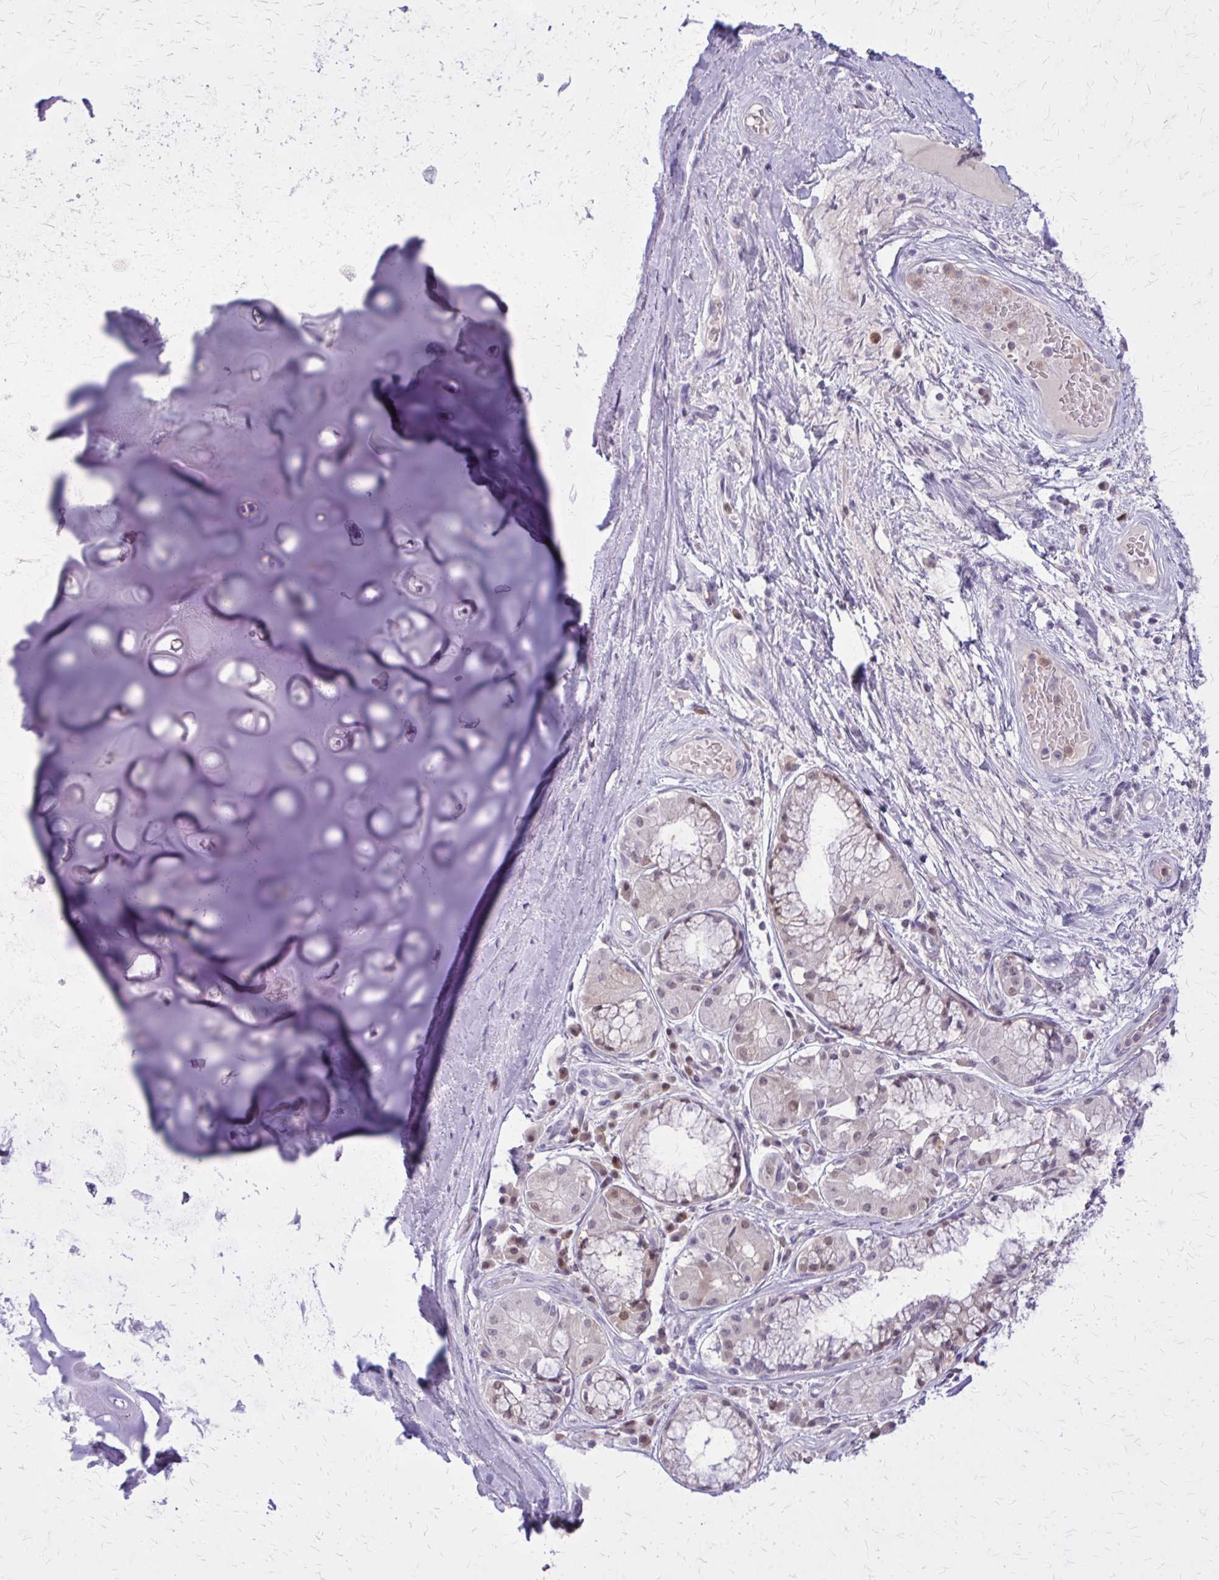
{"staining": {"intensity": "negative", "quantity": "none", "location": "none"}, "tissue": "soft tissue", "cell_type": "Chondrocytes", "image_type": "normal", "snomed": [{"axis": "morphology", "description": "Normal tissue, NOS"}, {"axis": "topography", "description": "Cartilage tissue"}, {"axis": "topography", "description": "Bronchus"}], "caption": "DAB (3,3'-diaminobenzidine) immunohistochemical staining of benign soft tissue reveals no significant positivity in chondrocytes.", "gene": "GLRX", "patient": {"sex": "male", "age": 64}}